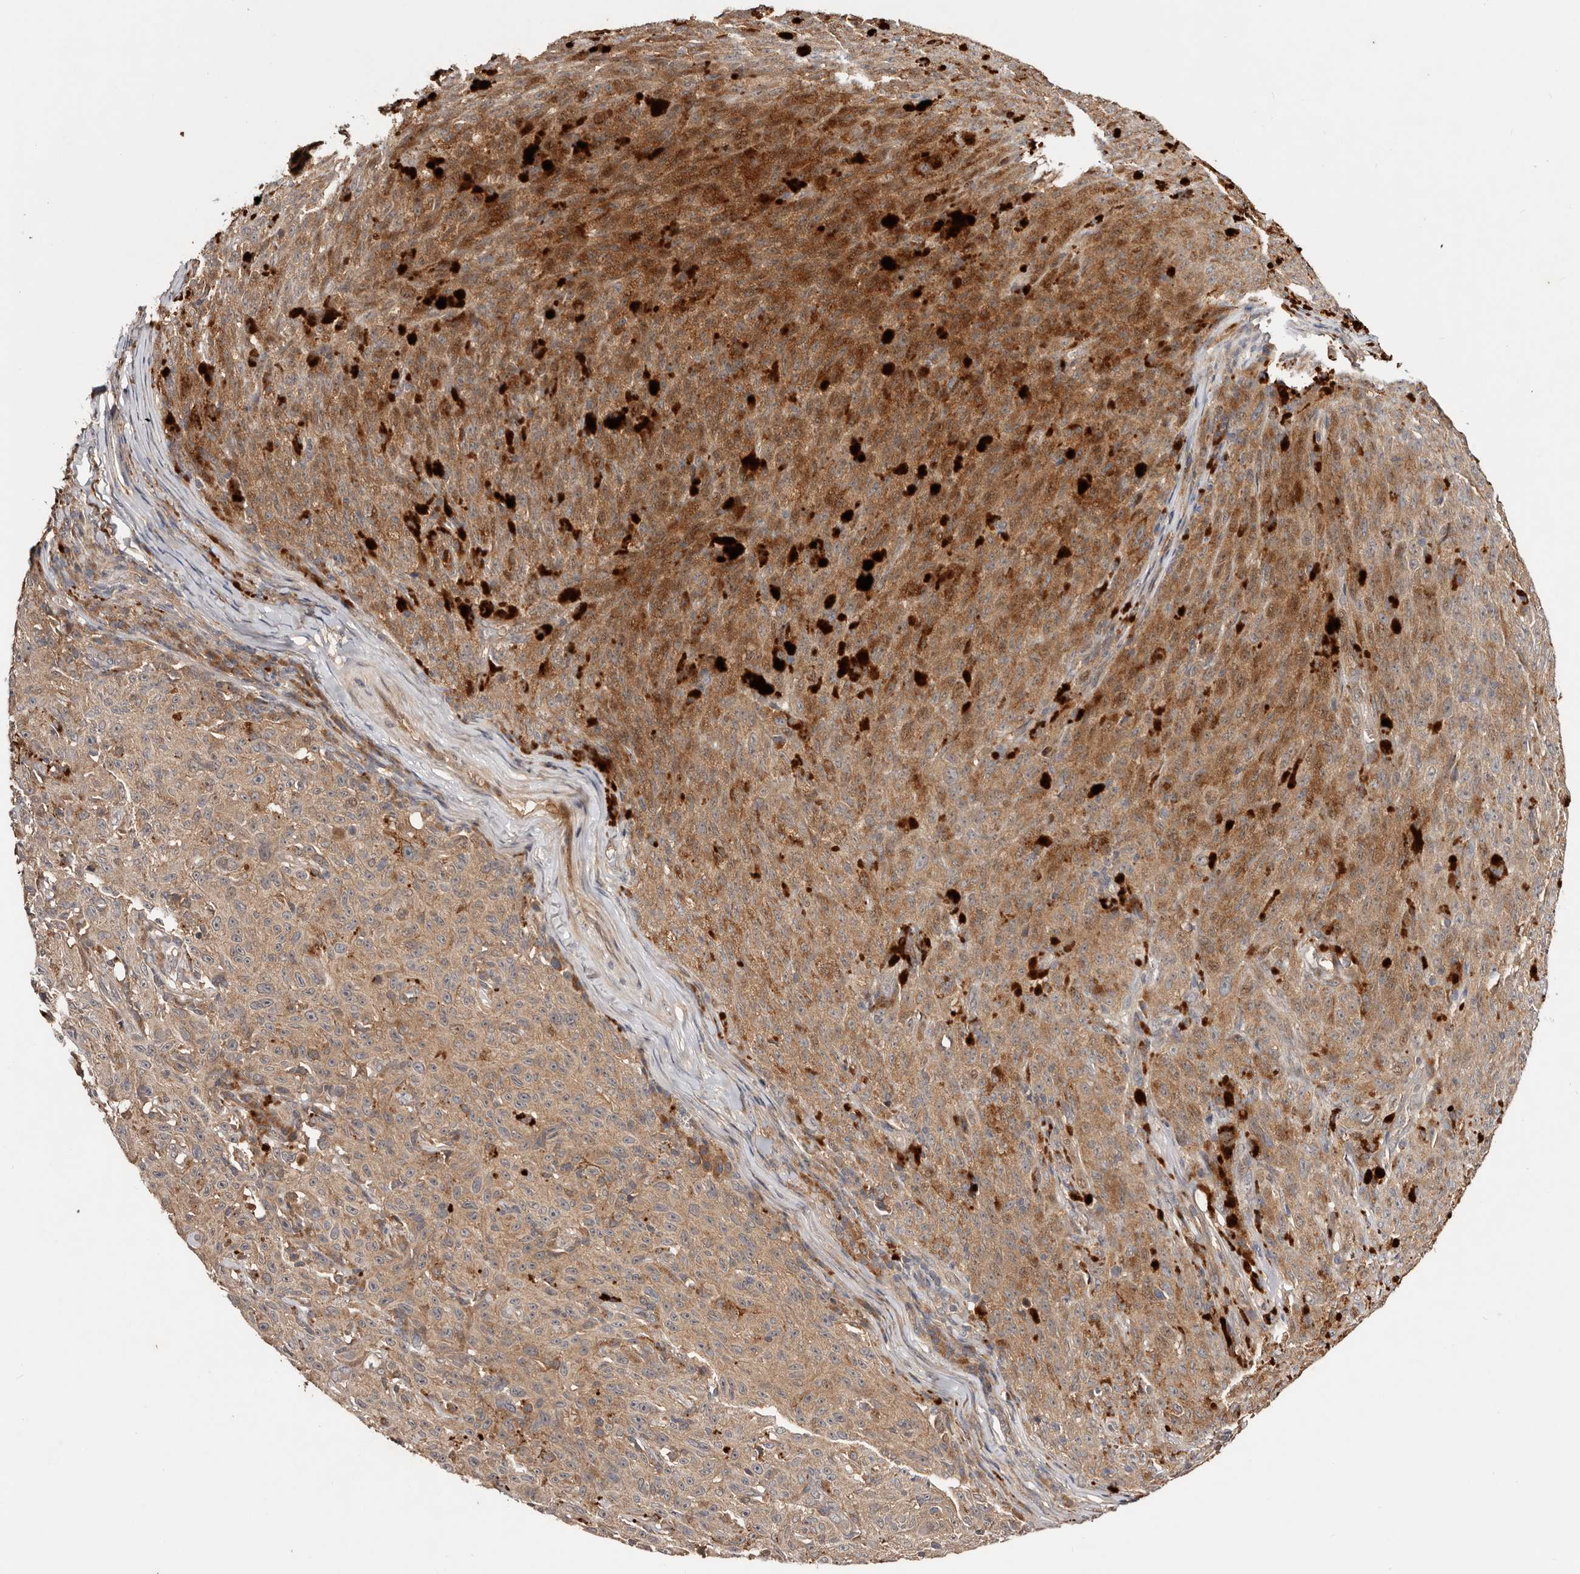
{"staining": {"intensity": "moderate", "quantity": ">75%", "location": "cytoplasmic/membranous"}, "tissue": "melanoma", "cell_type": "Tumor cells", "image_type": "cancer", "snomed": [{"axis": "morphology", "description": "Malignant melanoma, NOS"}, {"axis": "topography", "description": "Skin"}], "caption": "Melanoma stained for a protein exhibits moderate cytoplasmic/membranous positivity in tumor cells.", "gene": "PKIB", "patient": {"sex": "female", "age": 82}}